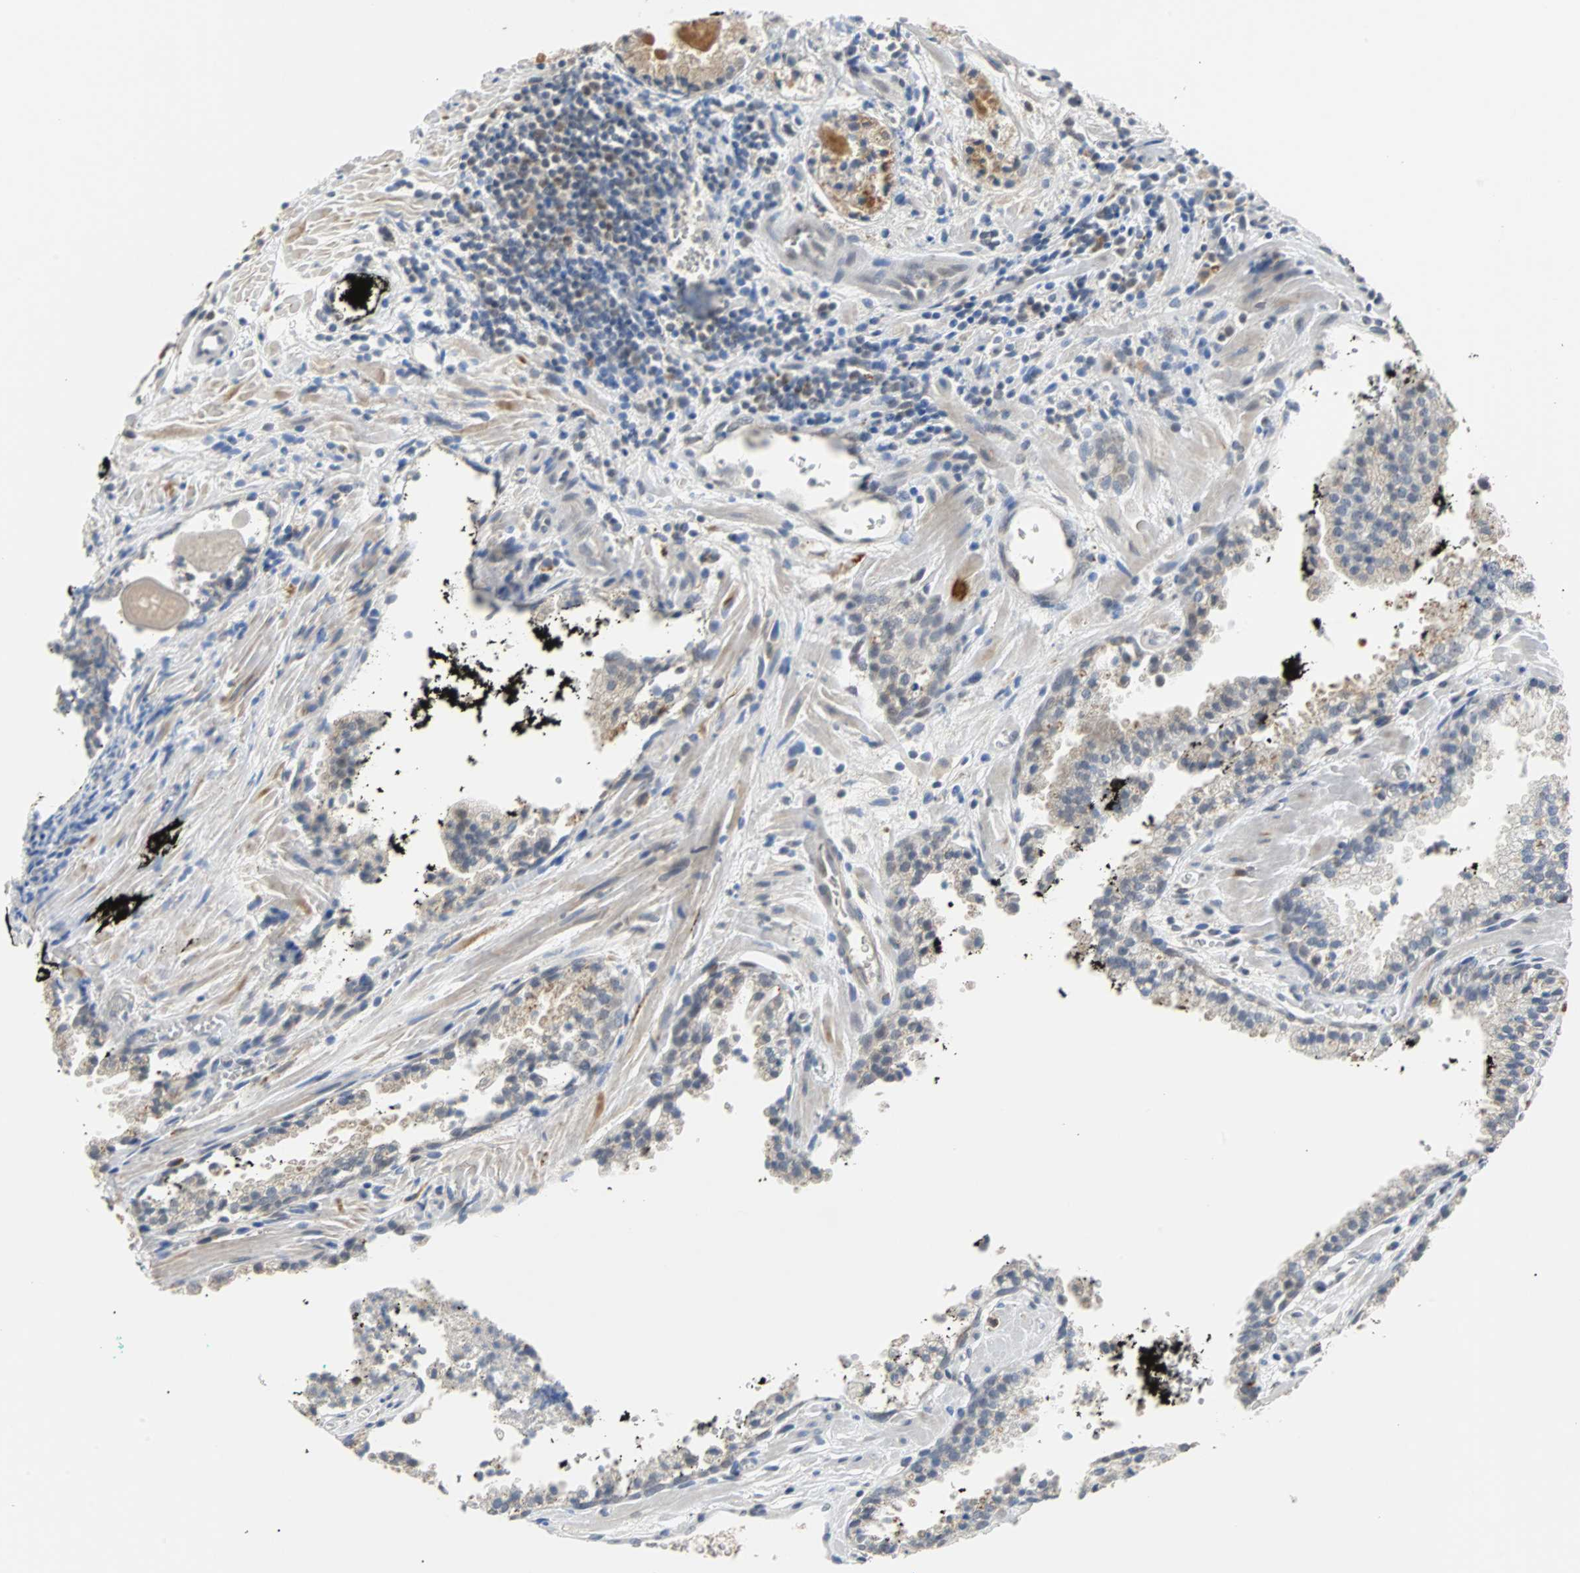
{"staining": {"intensity": "weak", "quantity": "<25%", "location": "cytoplasmic/membranous"}, "tissue": "prostate cancer", "cell_type": "Tumor cells", "image_type": "cancer", "snomed": [{"axis": "morphology", "description": "Adenocarcinoma, High grade"}, {"axis": "topography", "description": "Prostate"}], "caption": "Protein analysis of prostate cancer displays no significant staining in tumor cells.", "gene": "HLX", "patient": {"sex": "male", "age": 58}}